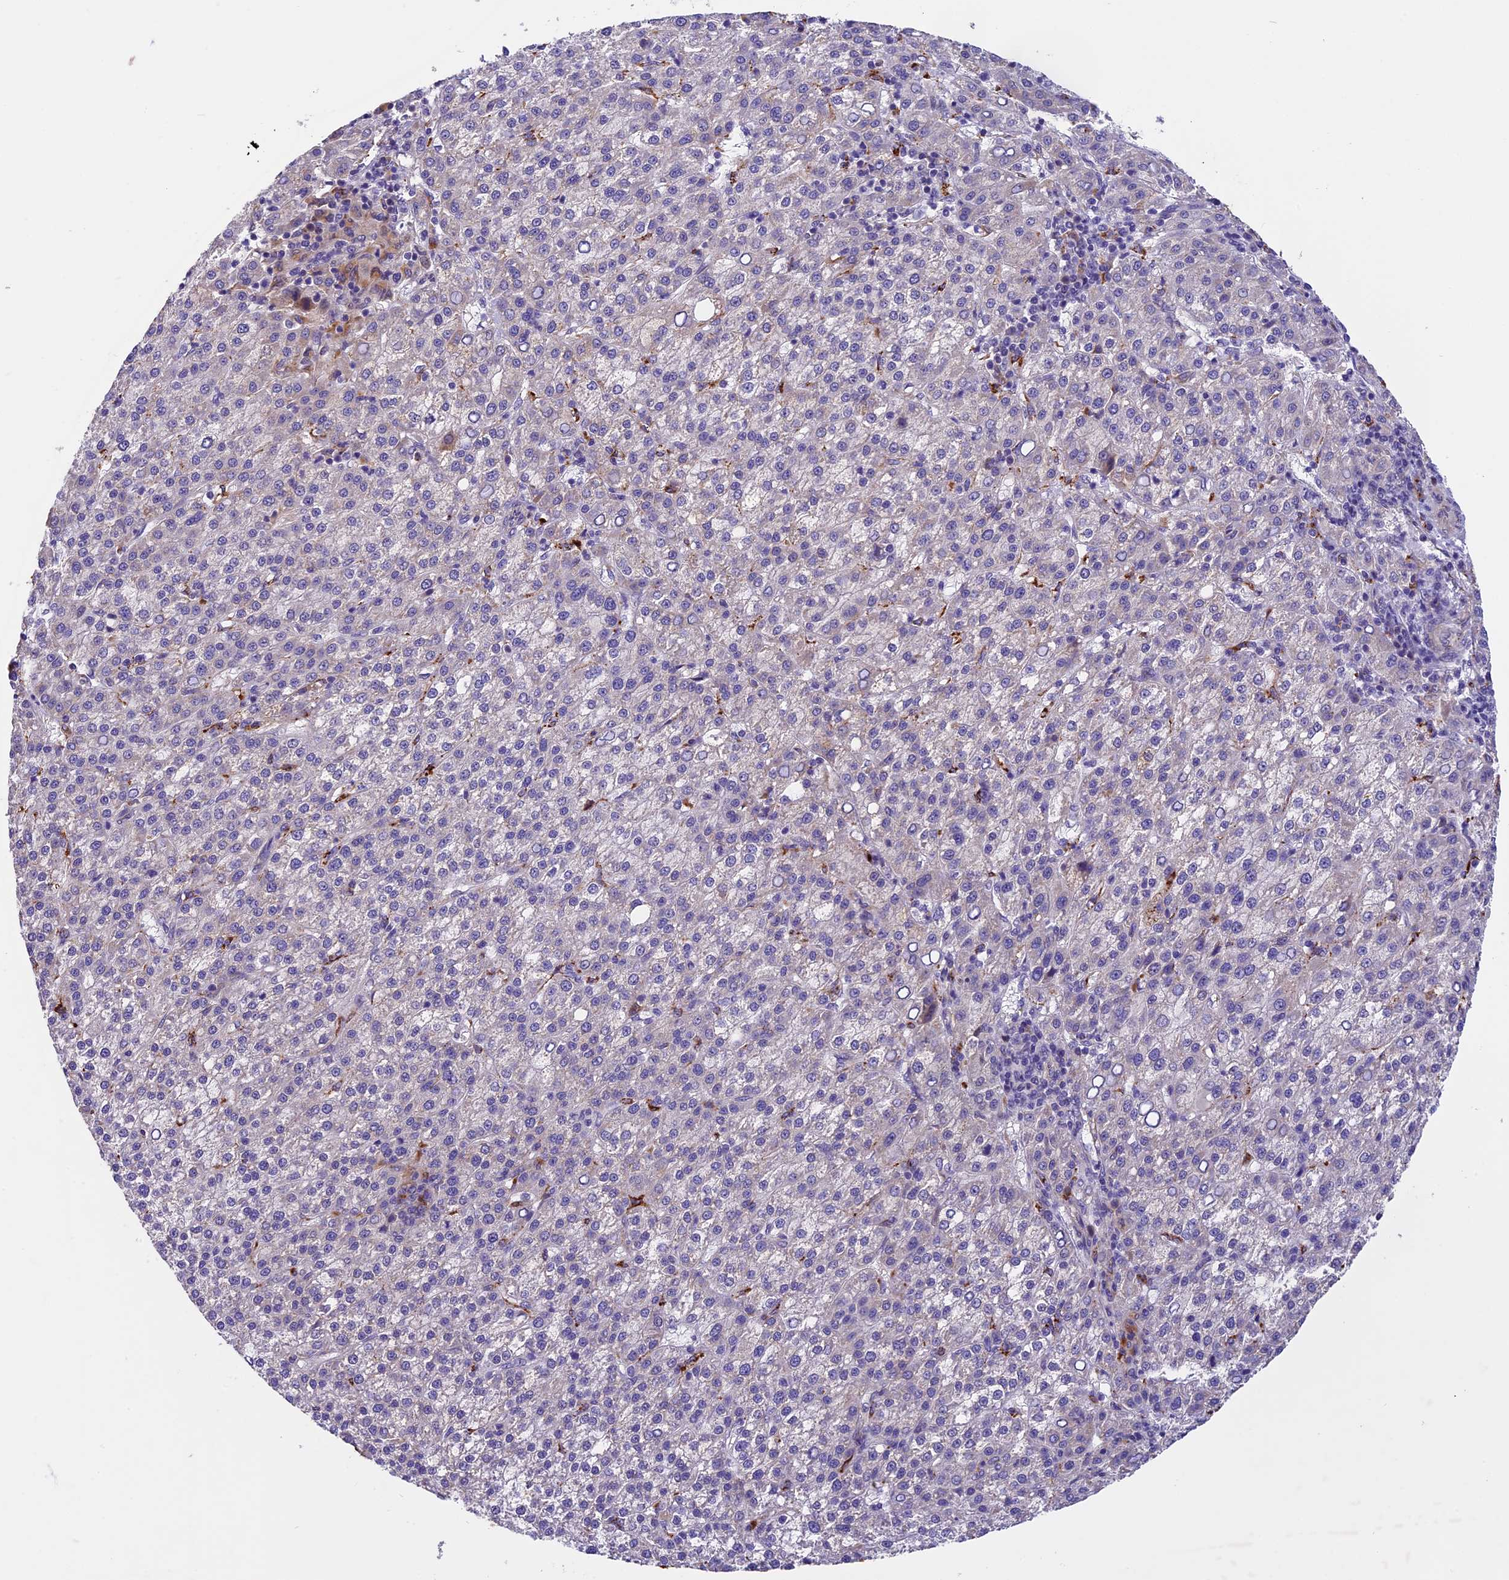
{"staining": {"intensity": "negative", "quantity": "none", "location": "none"}, "tissue": "liver cancer", "cell_type": "Tumor cells", "image_type": "cancer", "snomed": [{"axis": "morphology", "description": "Carcinoma, Hepatocellular, NOS"}, {"axis": "topography", "description": "Liver"}], "caption": "High power microscopy micrograph of an immunohistochemistry image of hepatocellular carcinoma (liver), revealing no significant positivity in tumor cells. (DAB immunohistochemistry, high magnification).", "gene": "COPE", "patient": {"sex": "female", "age": 58}}